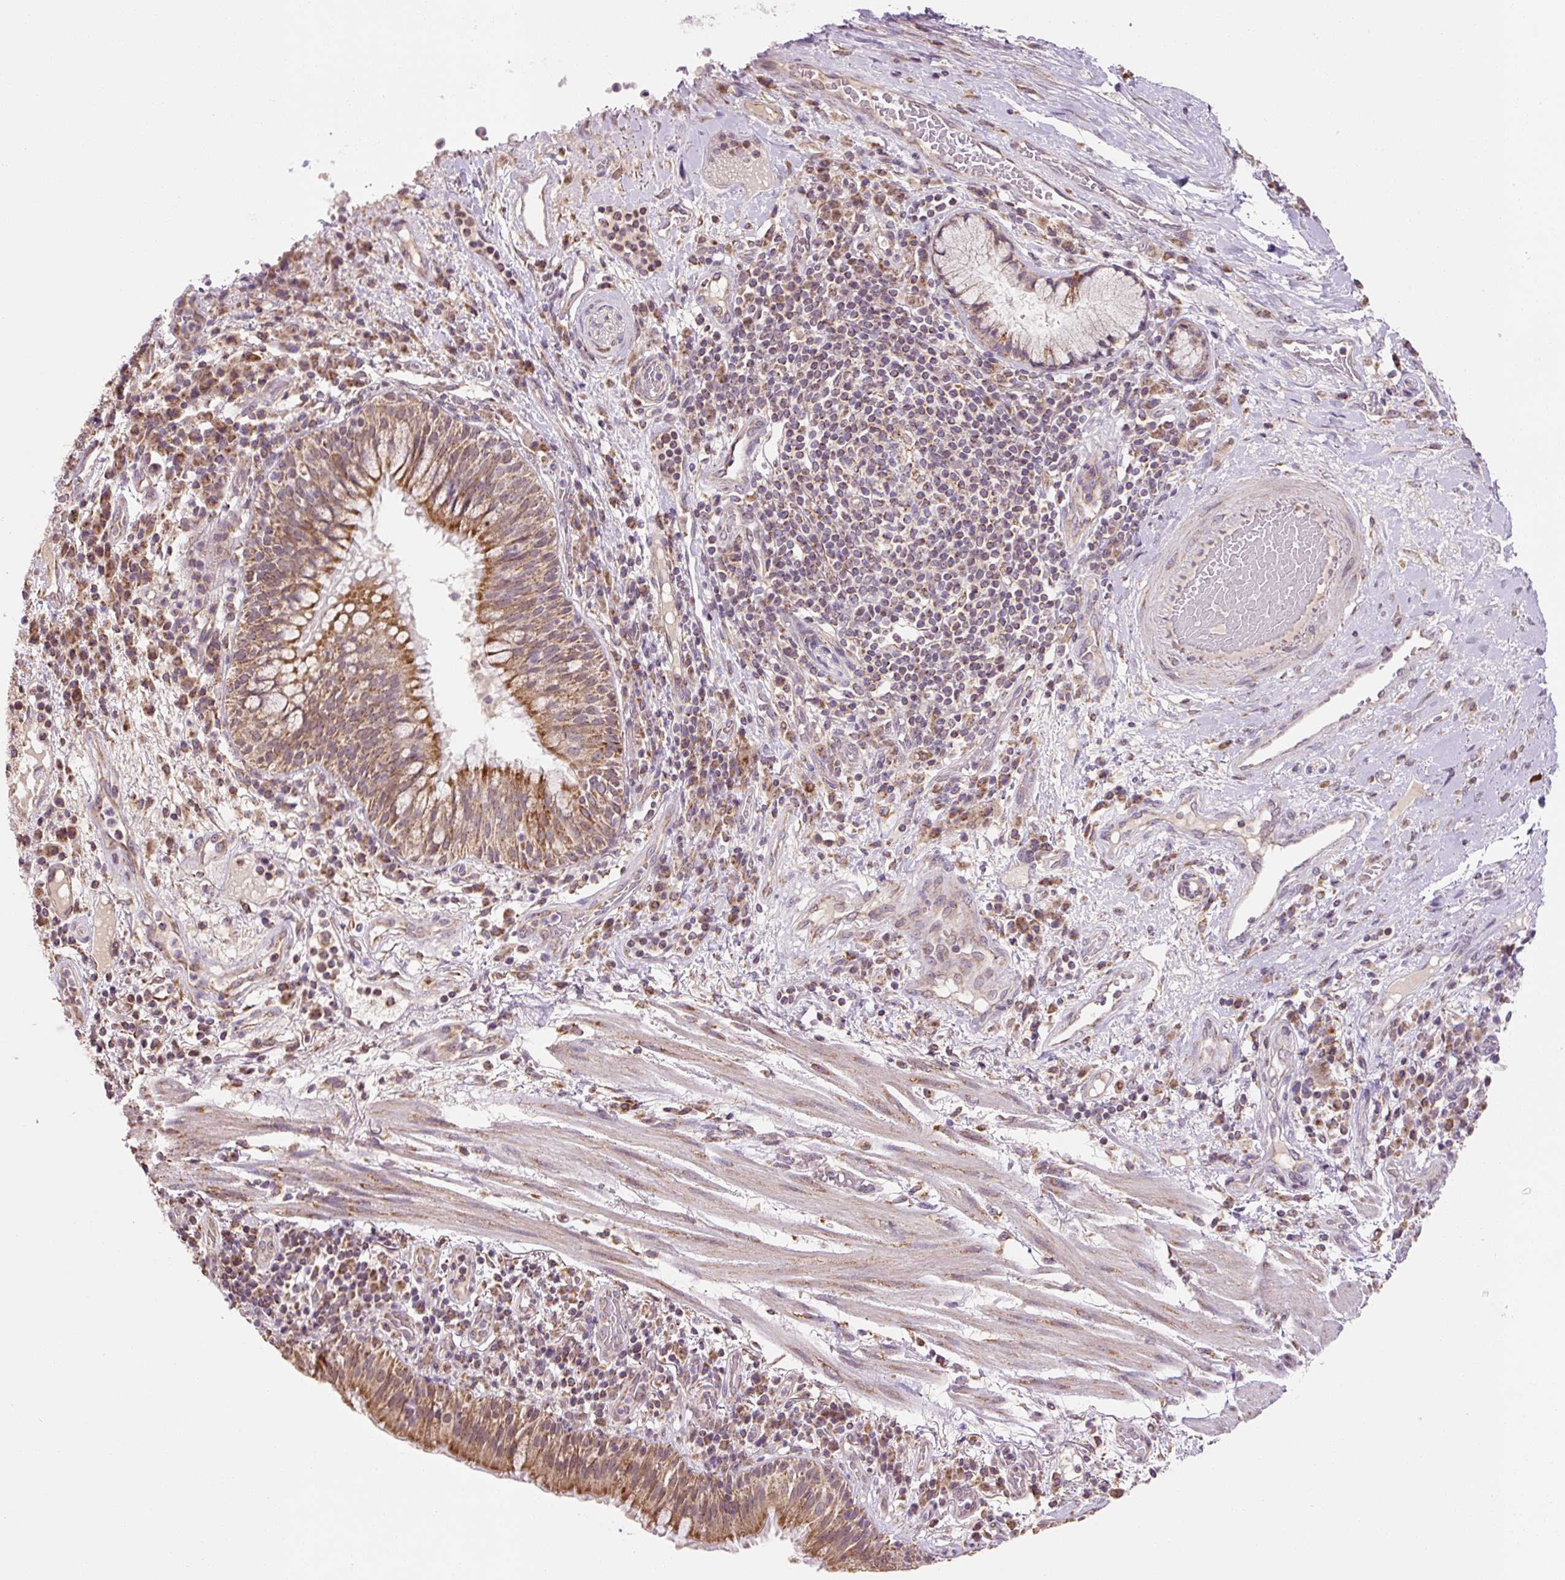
{"staining": {"intensity": "moderate", "quantity": ">75%", "location": "cytoplasmic/membranous"}, "tissue": "bronchus", "cell_type": "Respiratory epithelial cells", "image_type": "normal", "snomed": [{"axis": "morphology", "description": "Normal tissue, NOS"}, {"axis": "topography", "description": "Cartilage tissue"}, {"axis": "topography", "description": "Bronchus"}], "caption": "IHC (DAB) staining of unremarkable bronchus shows moderate cytoplasmic/membranous protein positivity in about >75% of respiratory epithelial cells.", "gene": "MFSD9", "patient": {"sex": "male", "age": 56}}